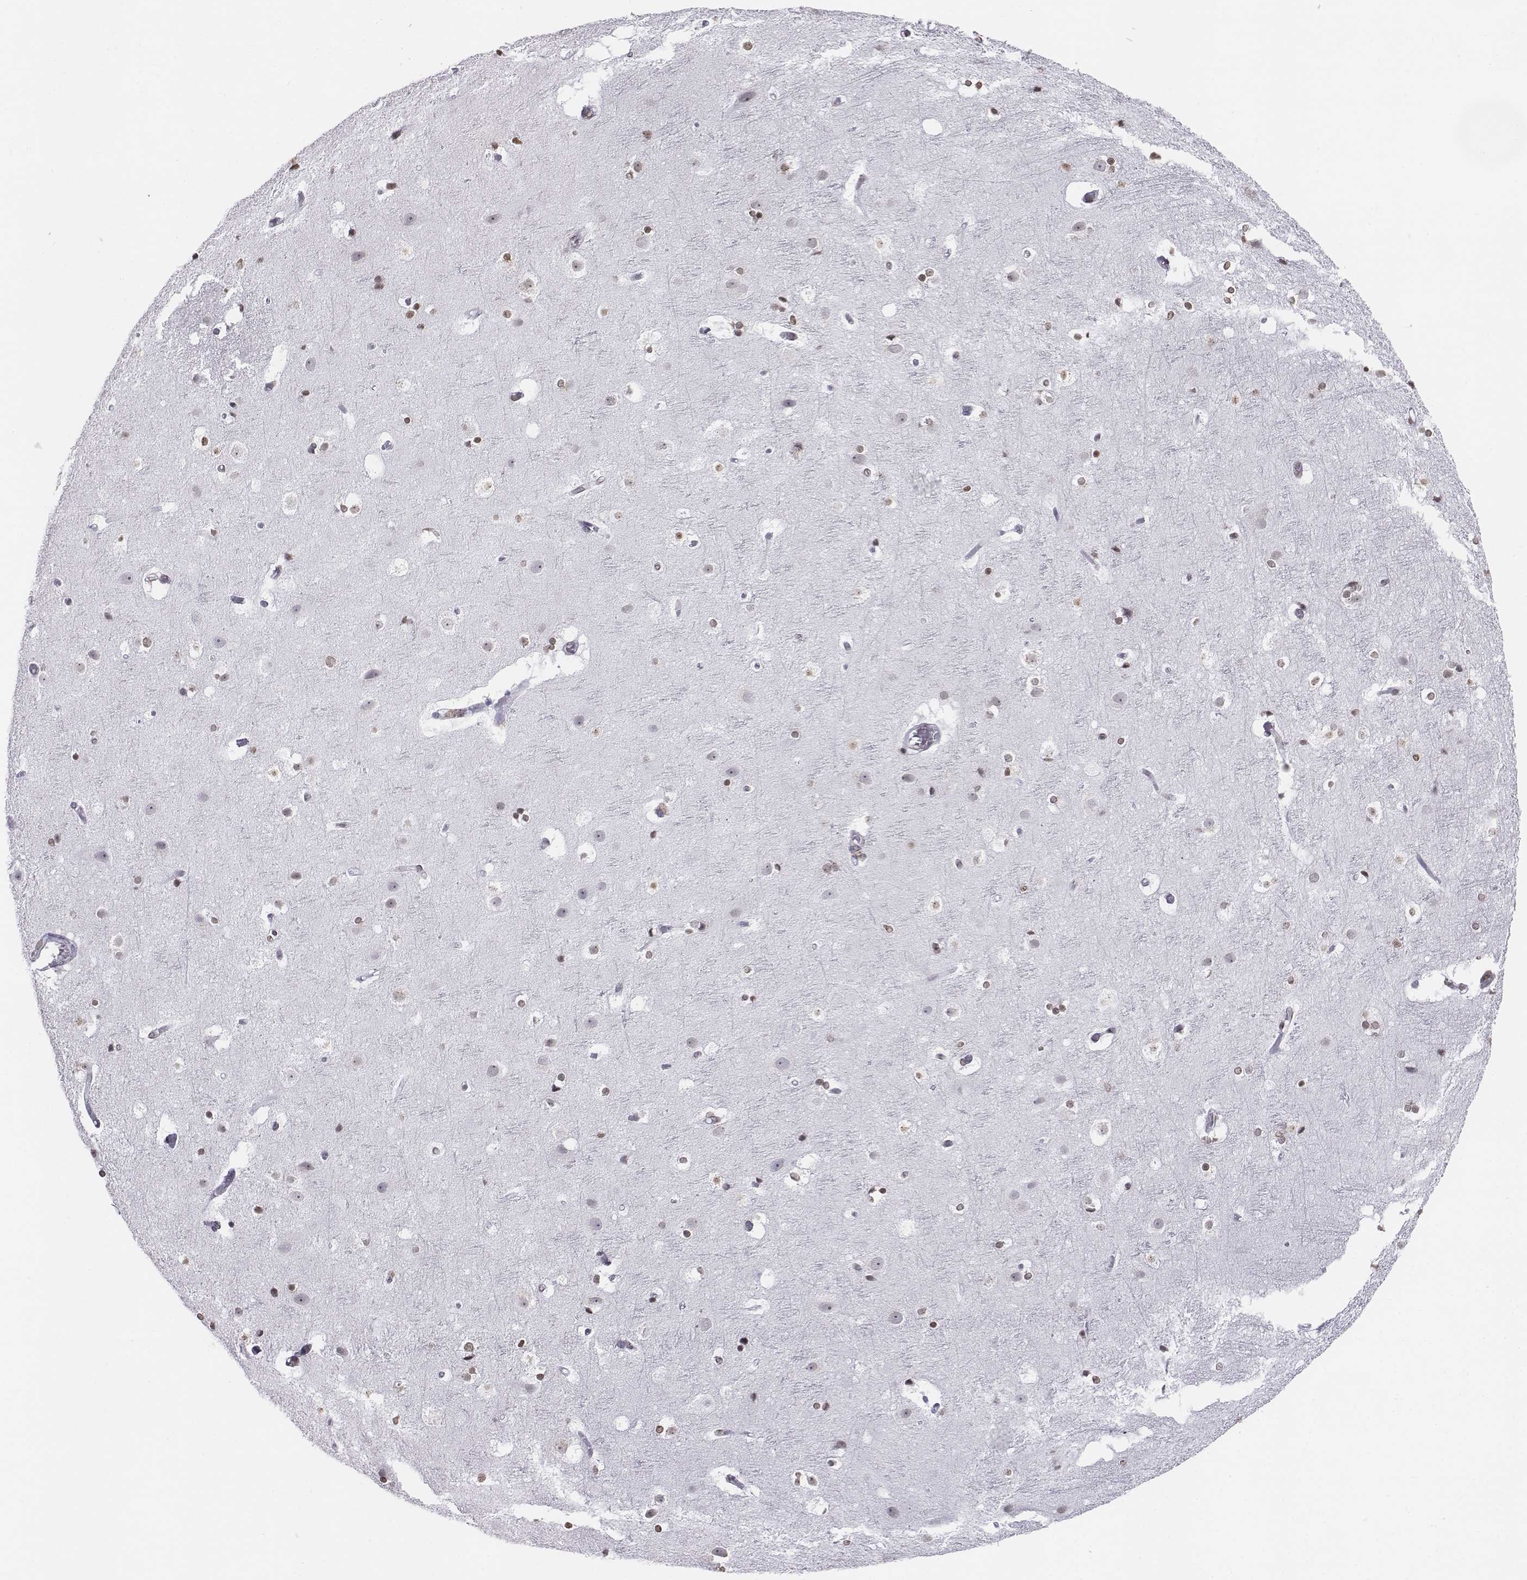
{"staining": {"intensity": "negative", "quantity": "none", "location": "none"}, "tissue": "cerebral cortex", "cell_type": "Endothelial cells", "image_type": "normal", "snomed": [{"axis": "morphology", "description": "Normal tissue, NOS"}, {"axis": "topography", "description": "Cerebral cortex"}], "caption": "IHC of benign human cerebral cortex displays no positivity in endothelial cells. (Stains: DAB immunohistochemistry (IHC) with hematoxylin counter stain, Microscopy: brightfield microscopy at high magnification).", "gene": "BARHL1", "patient": {"sex": "female", "age": 52}}